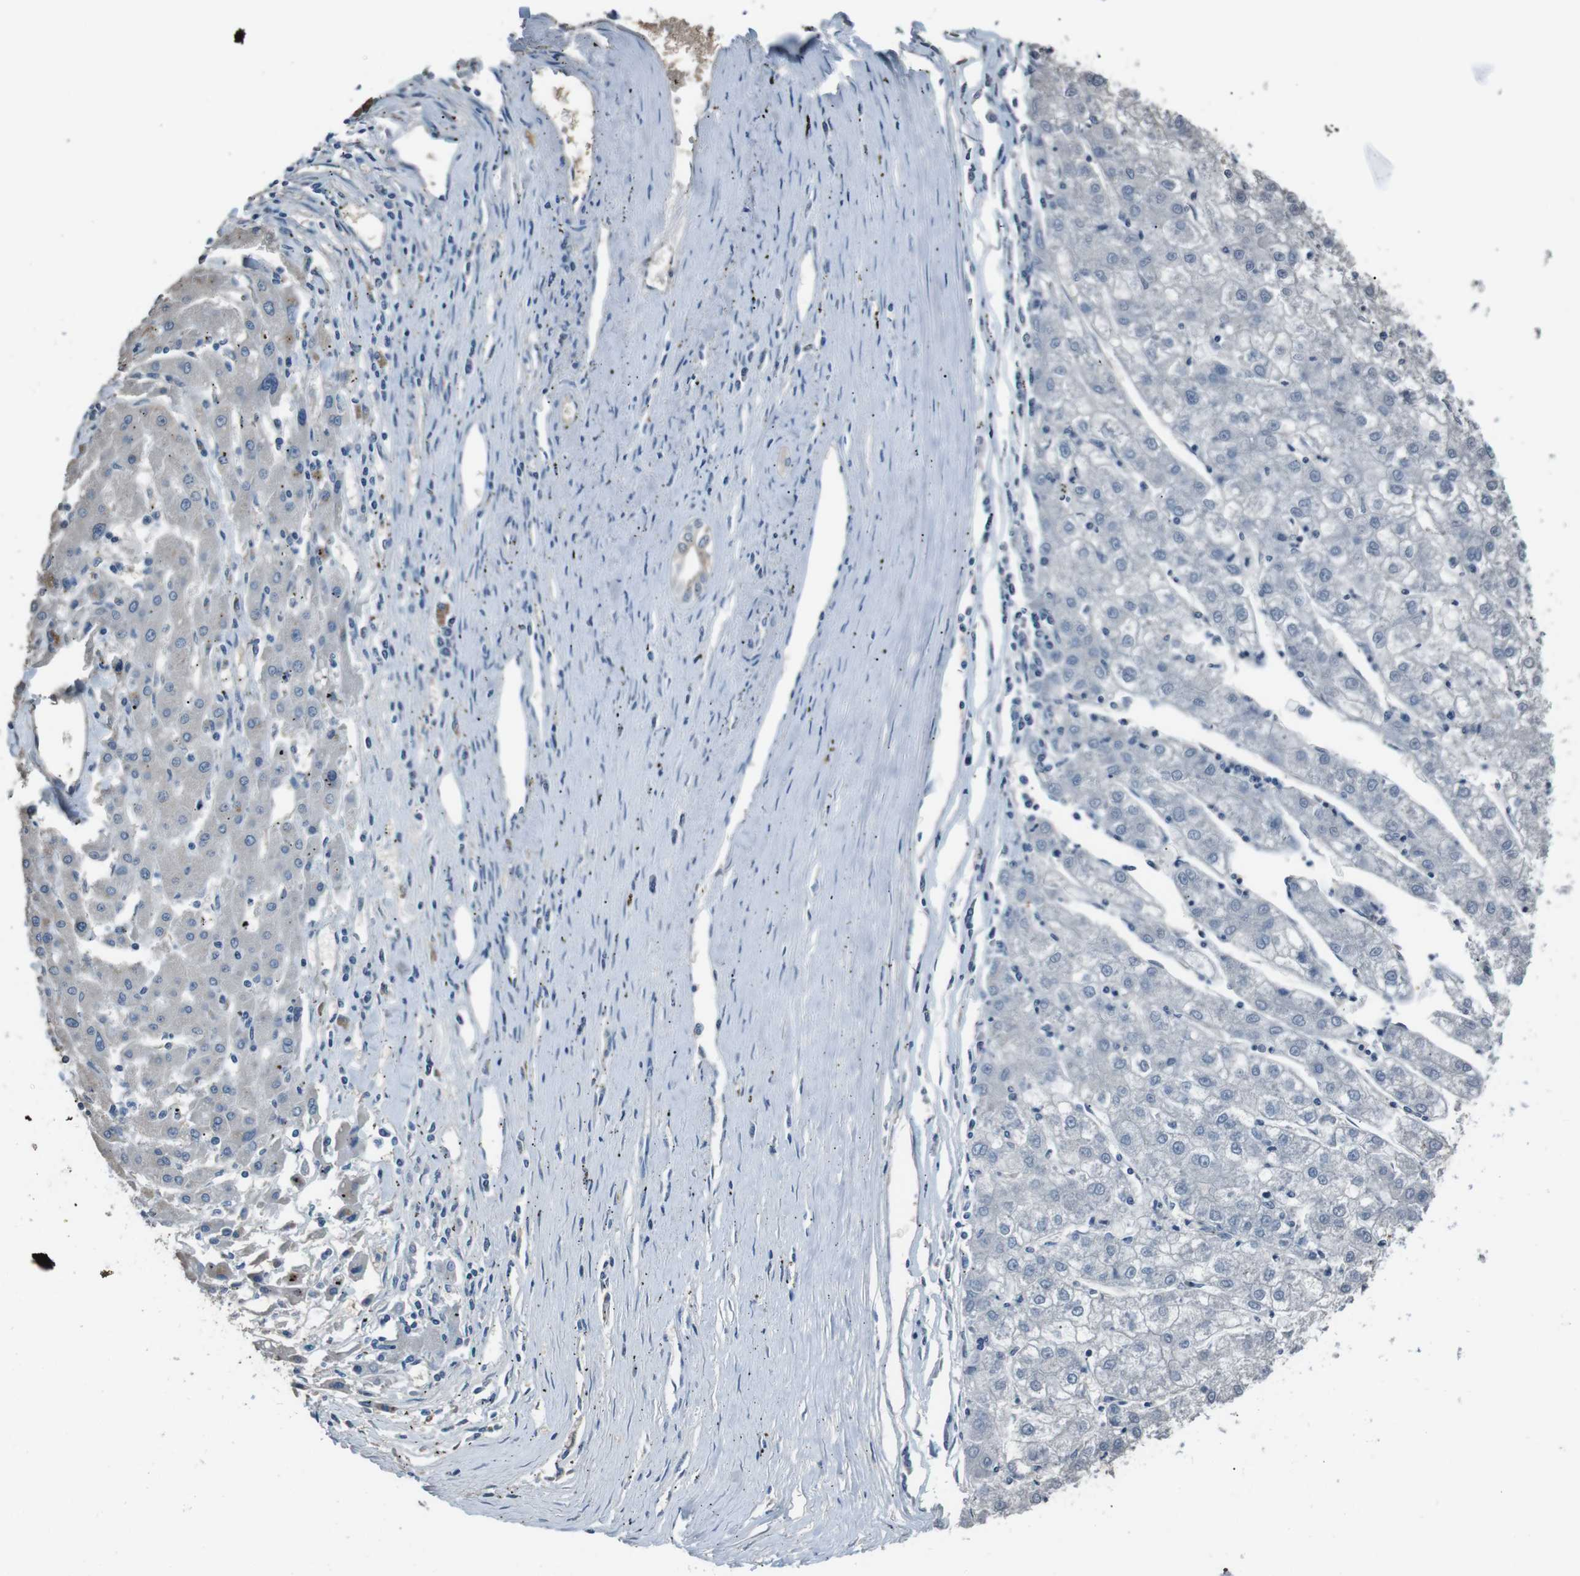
{"staining": {"intensity": "negative", "quantity": "none", "location": "none"}, "tissue": "liver cancer", "cell_type": "Tumor cells", "image_type": "cancer", "snomed": [{"axis": "morphology", "description": "Carcinoma, Hepatocellular, NOS"}, {"axis": "topography", "description": "Liver"}], "caption": "DAB (3,3'-diaminobenzidine) immunohistochemical staining of human hepatocellular carcinoma (liver) displays no significant staining in tumor cells.", "gene": "LEP", "patient": {"sex": "male", "age": 72}}